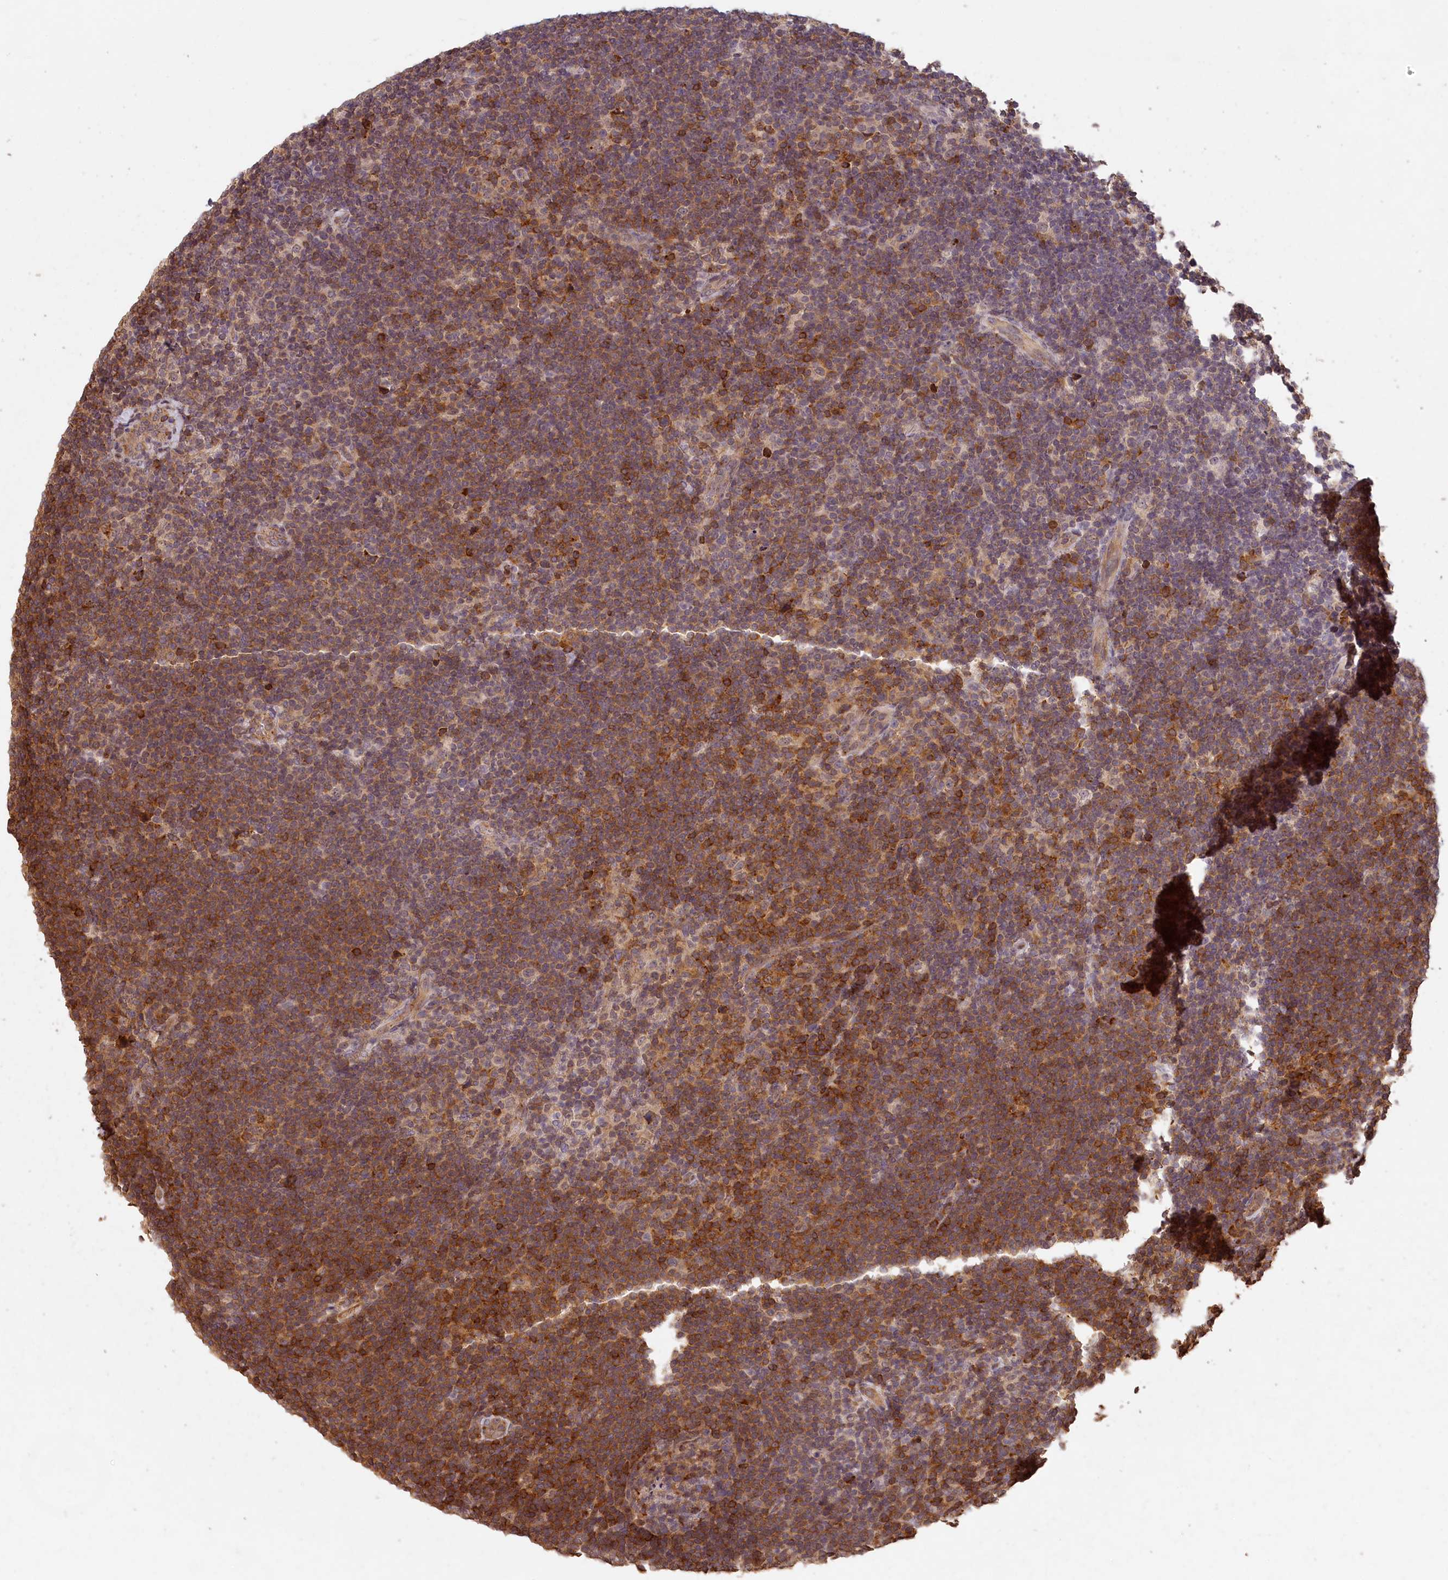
{"staining": {"intensity": "weak", "quantity": "25%-75%", "location": "cytoplasmic/membranous"}, "tissue": "lymphoma", "cell_type": "Tumor cells", "image_type": "cancer", "snomed": [{"axis": "morphology", "description": "Hodgkin's disease, NOS"}, {"axis": "topography", "description": "Lymph node"}], "caption": "A photomicrograph showing weak cytoplasmic/membranous expression in approximately 25%-75% of tumor cells in Hodgkin's disease, as visualized by brown immunohistochemical staining.", "gene": "MADD", "patient": {"sex": "female", "age": 57}}